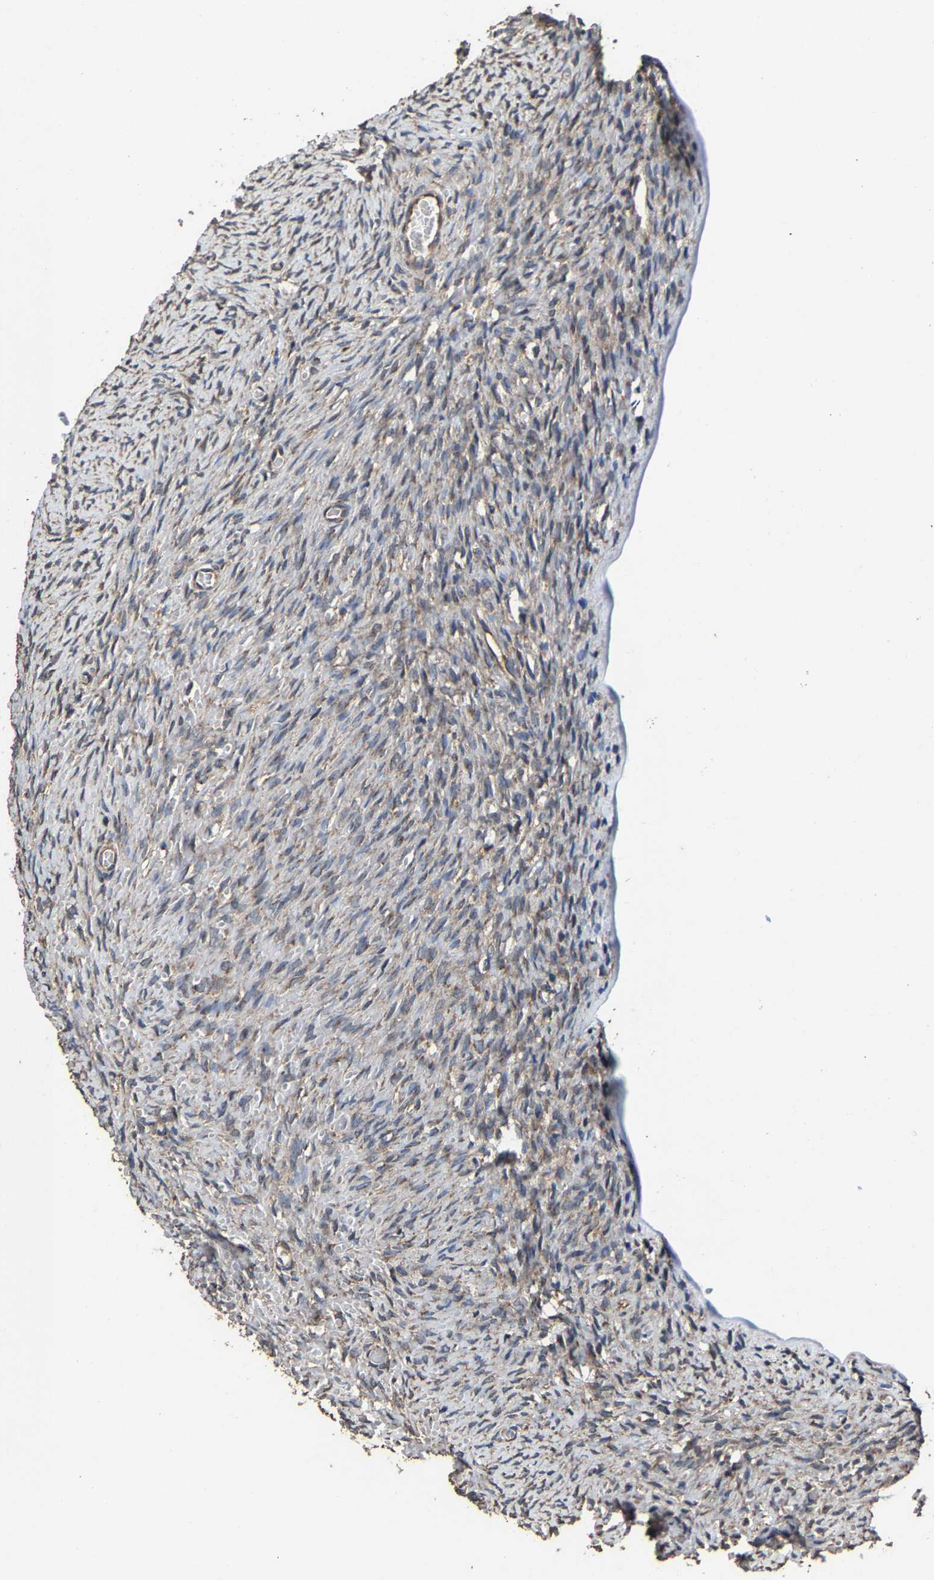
{"staining": {"intensity": "weak", "quantity": ">75%", "location": "cytoplasmic/membranous"}, "tissue": "ovary", "cell_type": "Follicle cells", "image_type": "normal", "snomed": [{"axis": "morphology", "description": "Normal tissue, NOS"}, {"axis": "topography", "description": "Ovary"}], "caption": "Protein expression analysis of normal human ovary reveals weak cytoplasmic/membranous expression in approximately >75% of follicle cells. The staining is performed using DAB brown chromogen to label protein expression. The nuclei are counter-stained blue using hematoxylin.", "gene": "EBAG9", "patient": {"sex": "female", "age": 27}}